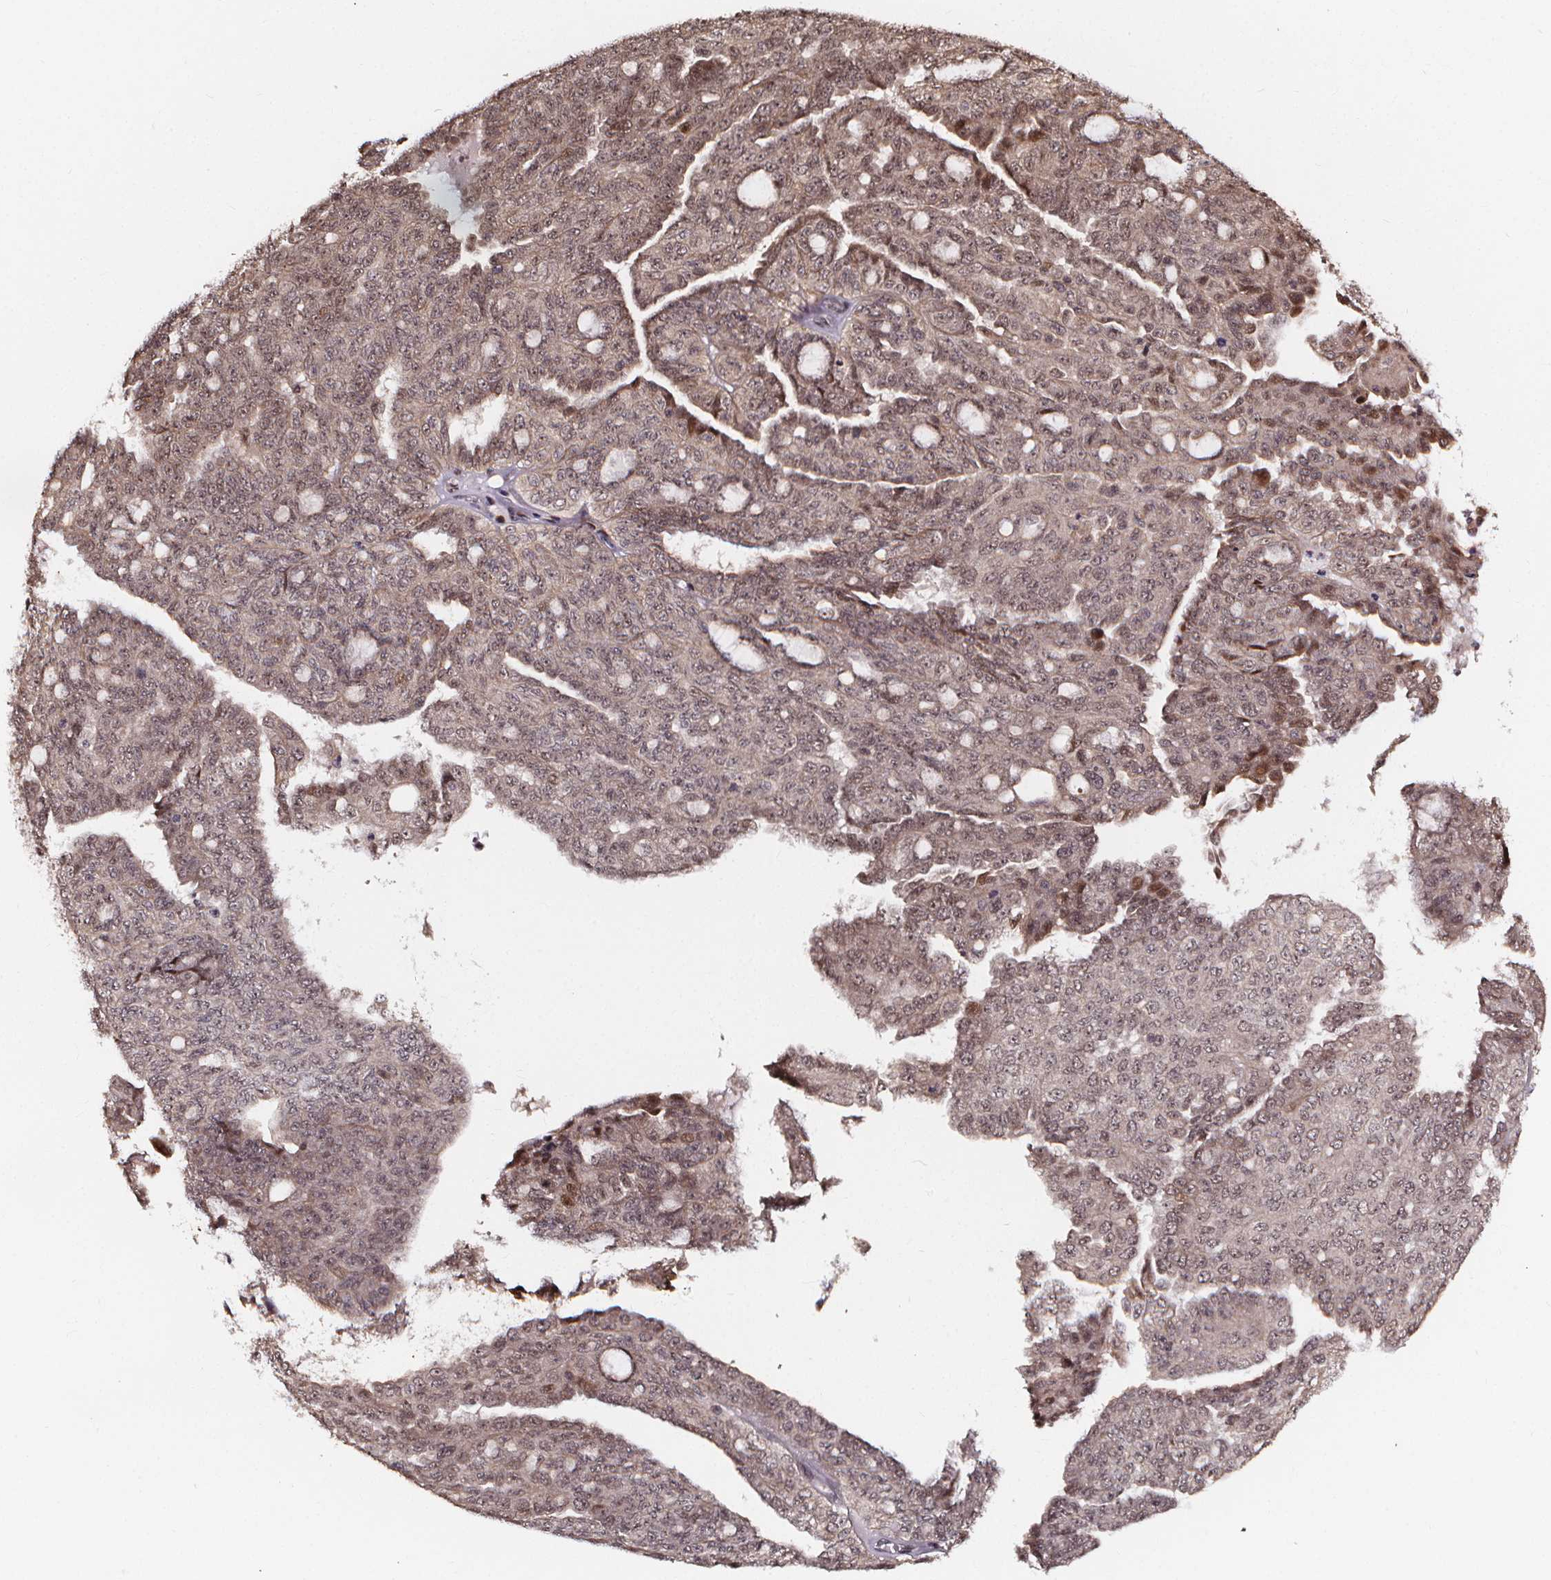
{"staining": {"intensity": "weak", "quantity": "<25%", "location": "nuclear"}, "tissue": "ovarian cancer", "cell_type": "Tumor cells", "image_type": "cancer", "snomed": [{"axis": "morphology", "description": "Cystadenocarcinoma, serous, NOS"}, {"axis": "topography", "description": "Ovary"}], "caption": "An image of human ovarian cancer is negative for staining in tumor cells.", "gene": "DDIT3", "patient": {"sex": "female", "age": 71}}